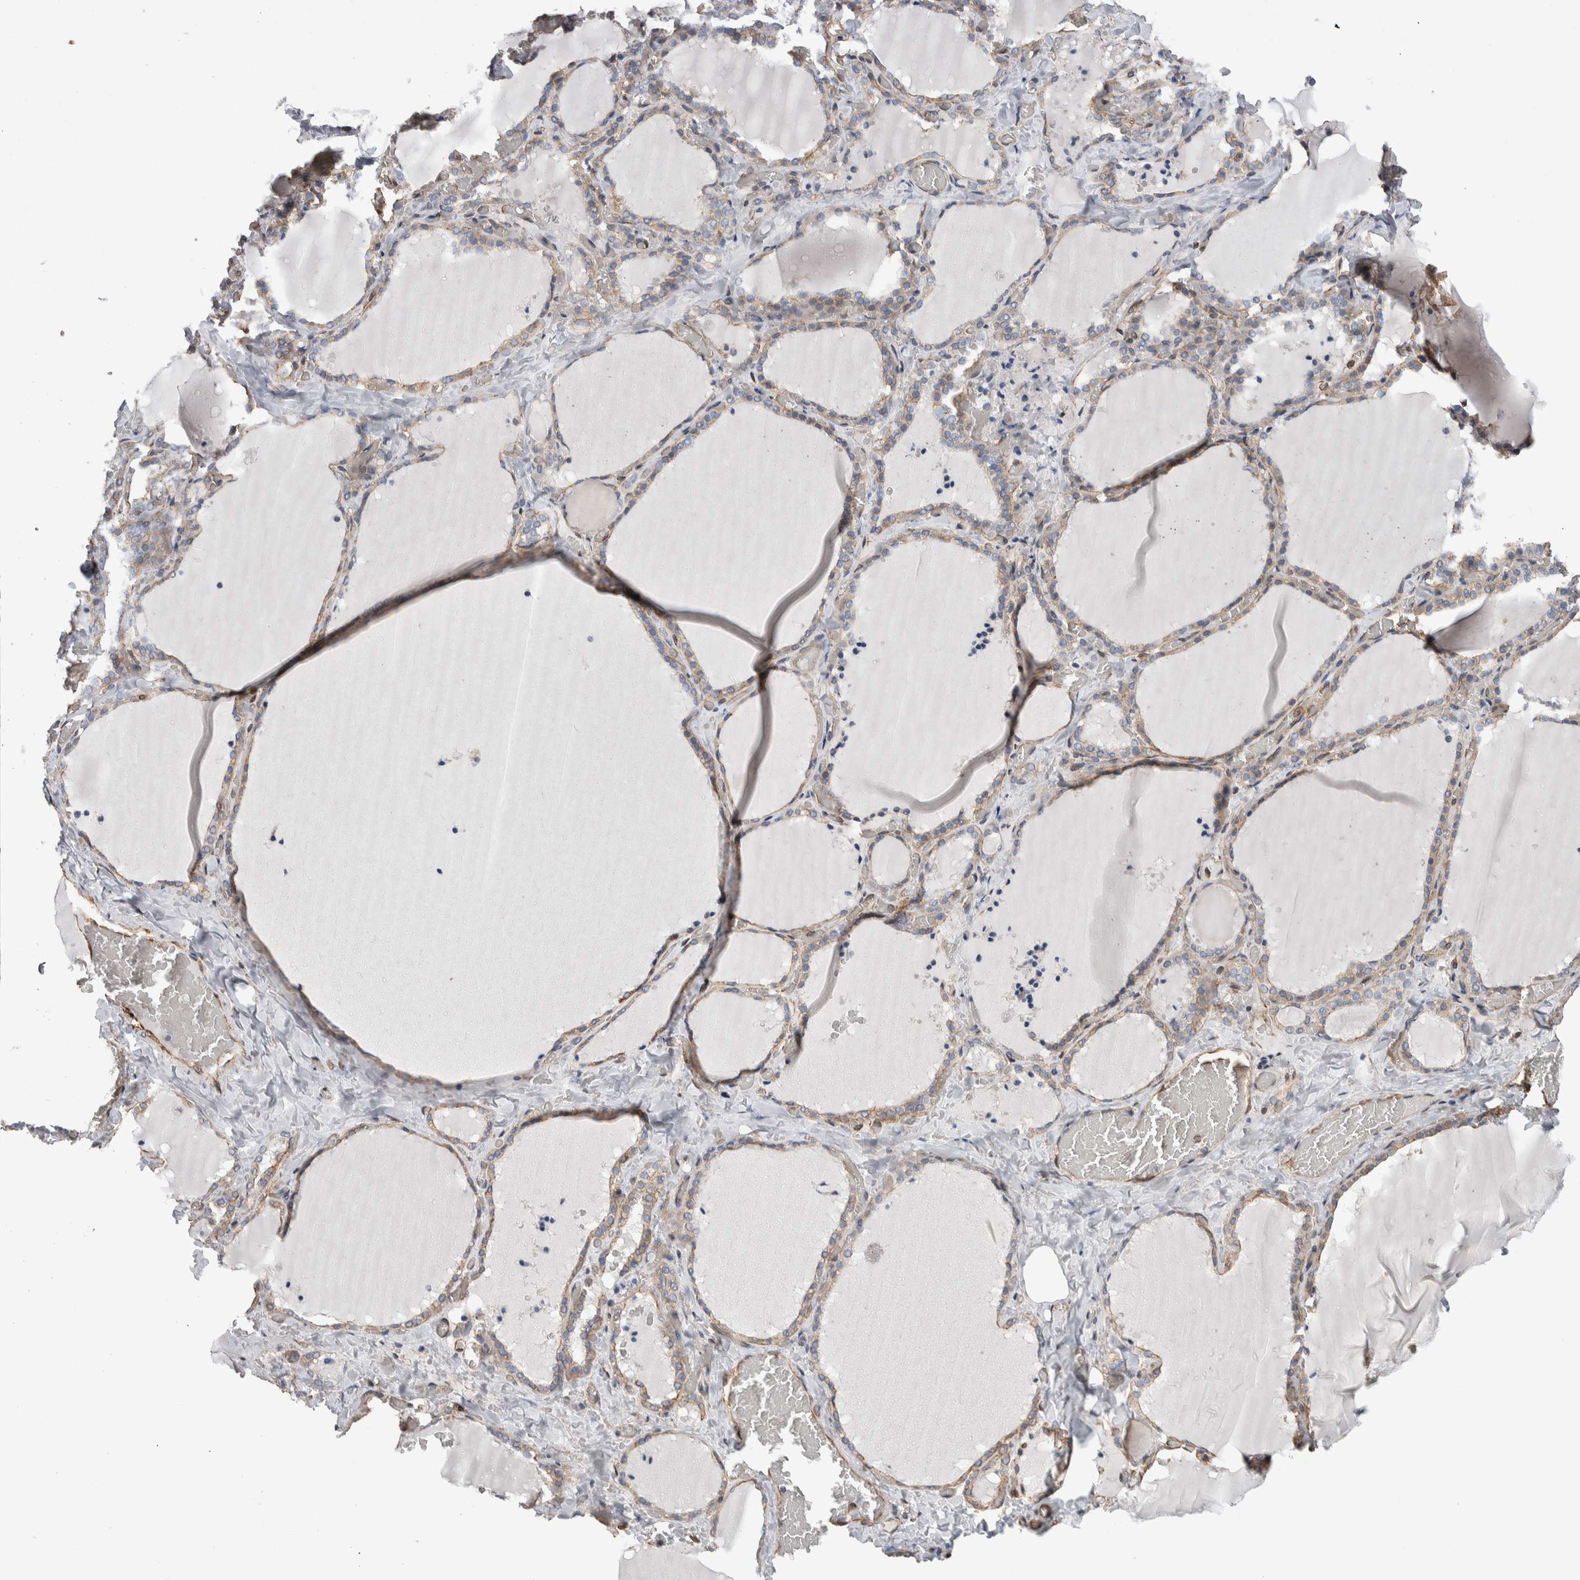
{"staining": {"intensity": "moderate", "quantity": ">75%", "location": "cytoplasmic/membranous"}, "tissue": "thyroid gland", "cell_type": "Glandular cells", "image_type": "normal", "snomed": [{"axis": "morphology", "description": "Normal tissue, NOS"}, {"axis": "topography", "description": "Thyroid gland"}], "caption": "Glandular cells reveal medium levels of moderate cytoplasmic/membranous positivity in about >75% of cells in benign human thyroid gland.", "gene": "KIF12", "patient": {"sex": "female", "age": 22}}